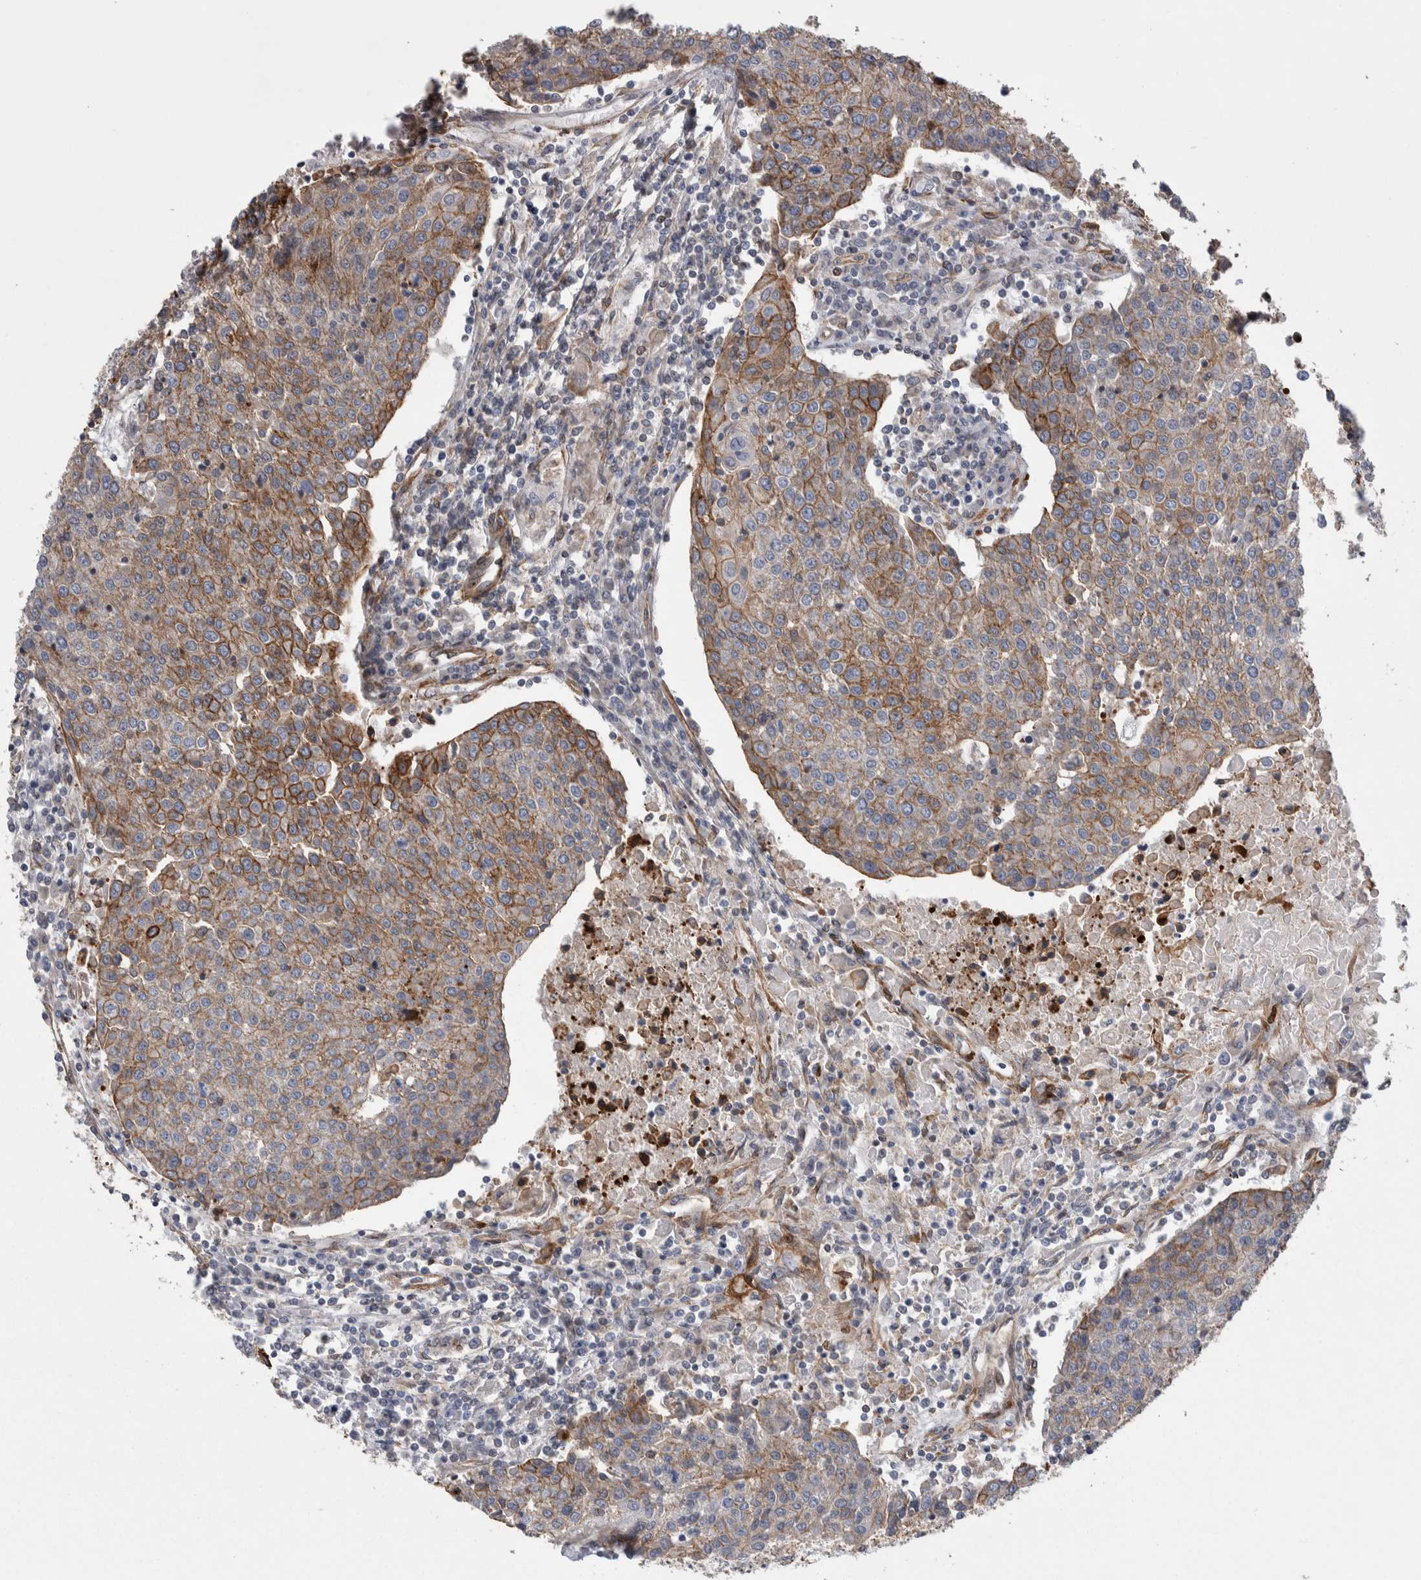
{"staining": {"intensity": "moderate", "quantity": "25%-75%", "location": "cytoplasmic/membranous"}, "tissue": "urothelial cancer", "cell_type": "Tumor cells", "image_type": "cancer", "snomed": [{"axis": "morphology", "description": "Urothelial carcinoma, High grade"}, {"axis": "topography", "description": "Urinary bladder"}], "caption": "Tumor cells exhibit moderate cytoplasmic/membranous positivity in about 25%-75% of cells in urothelial cancer.", "gene": "KIF12", "patient": {"sex": "female", "age": 85}}